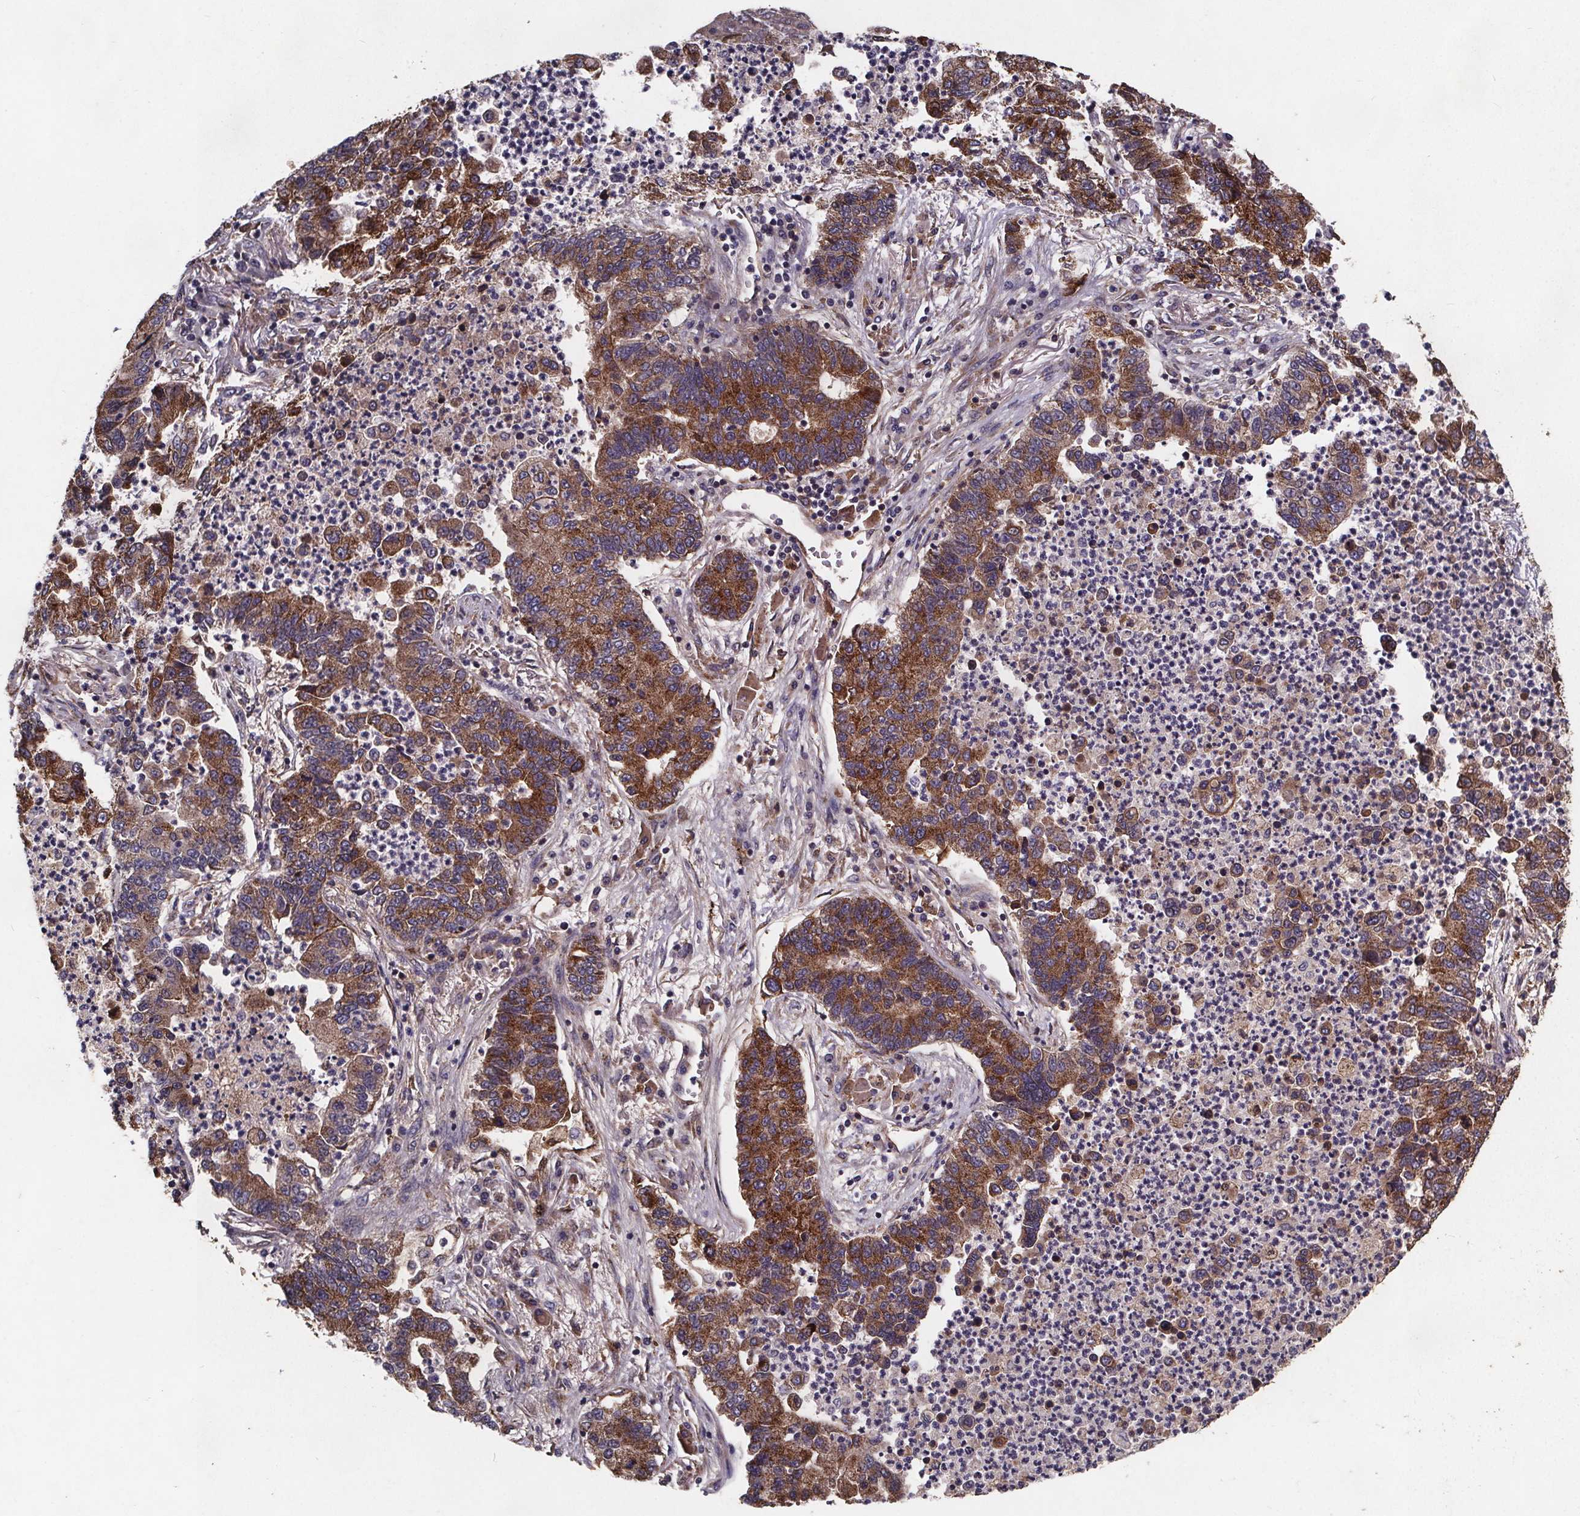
{"staining": {"intensity": "strong", "quantity": "25%-75%", "location": "cytoplasmic/membranous"}, "tissue": "lung cancer", "cell_type": "Tumor cells", "image_type": "cancer", "snomed": [{"axis": "morphology", "description": "Adenocarcinoma, NOS"}, {"axis": "topography", "description": "Lung"}], "caption": "Immunohistochemical staining of human lung cancer (adenocarcinoma) displays high levels of strong cytoplasmic/membranous expression in approximately 25%-75% of tumor cells.", "gene": "FASTKD3", "patient": {"sex": "female", "age": 57}}